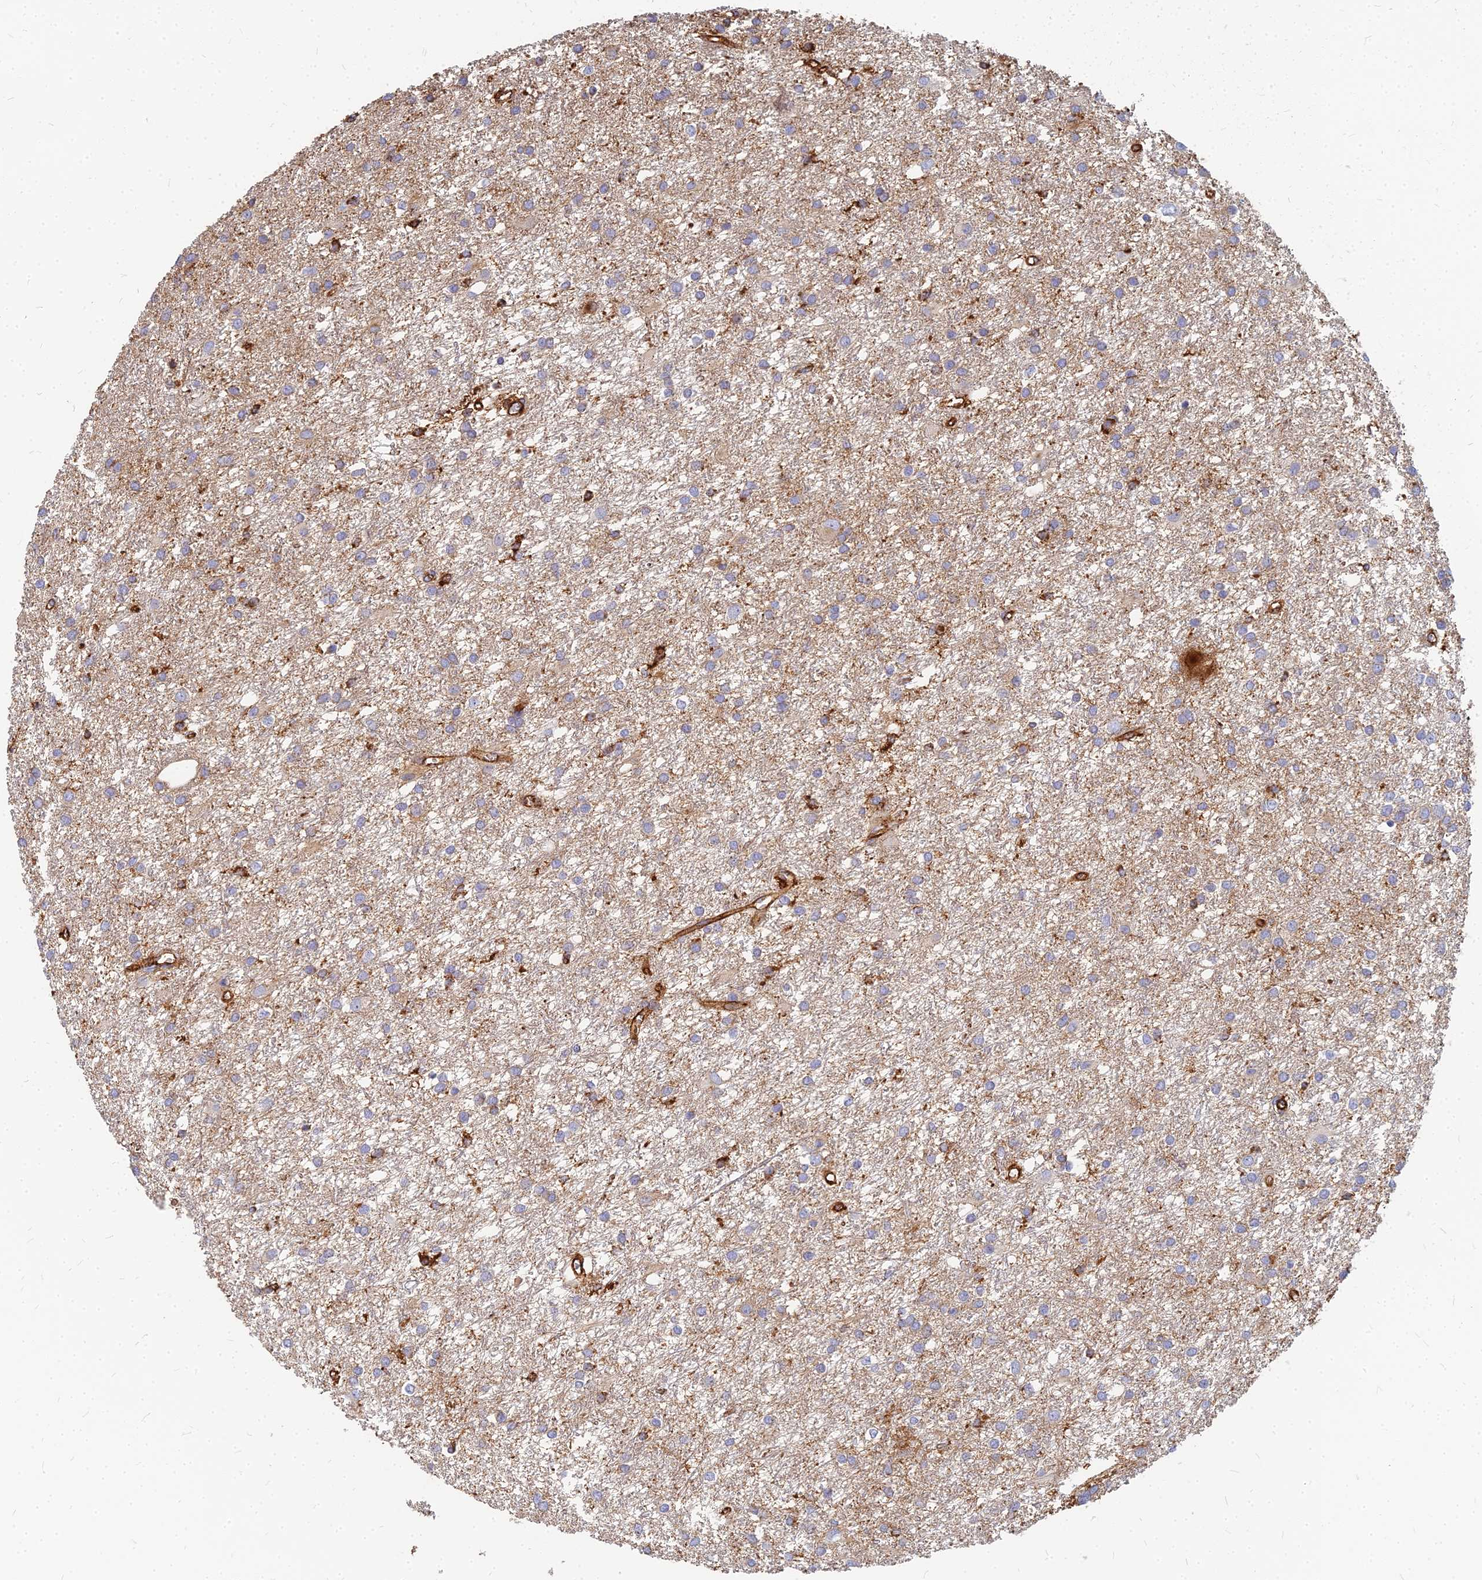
{"staining": {"intensity": "negative", "quantity": "none", "location": "none"}, "tissue": "glioma", "cell_type": "Tumor cells", "image_type": "cancer", "snomed": [{"axis": "morphology", "description": "Glioma, malignant, High grade"}, {"axis": "topography", "description": "Brain"}], "caption": "Human malignant glioma (high-grade) stained for a protein using immunohistochemistry (IHC) displays no expression in tumor cells.", "gene": "VAT1", "patient": {"sex": "female", "age": 50}}